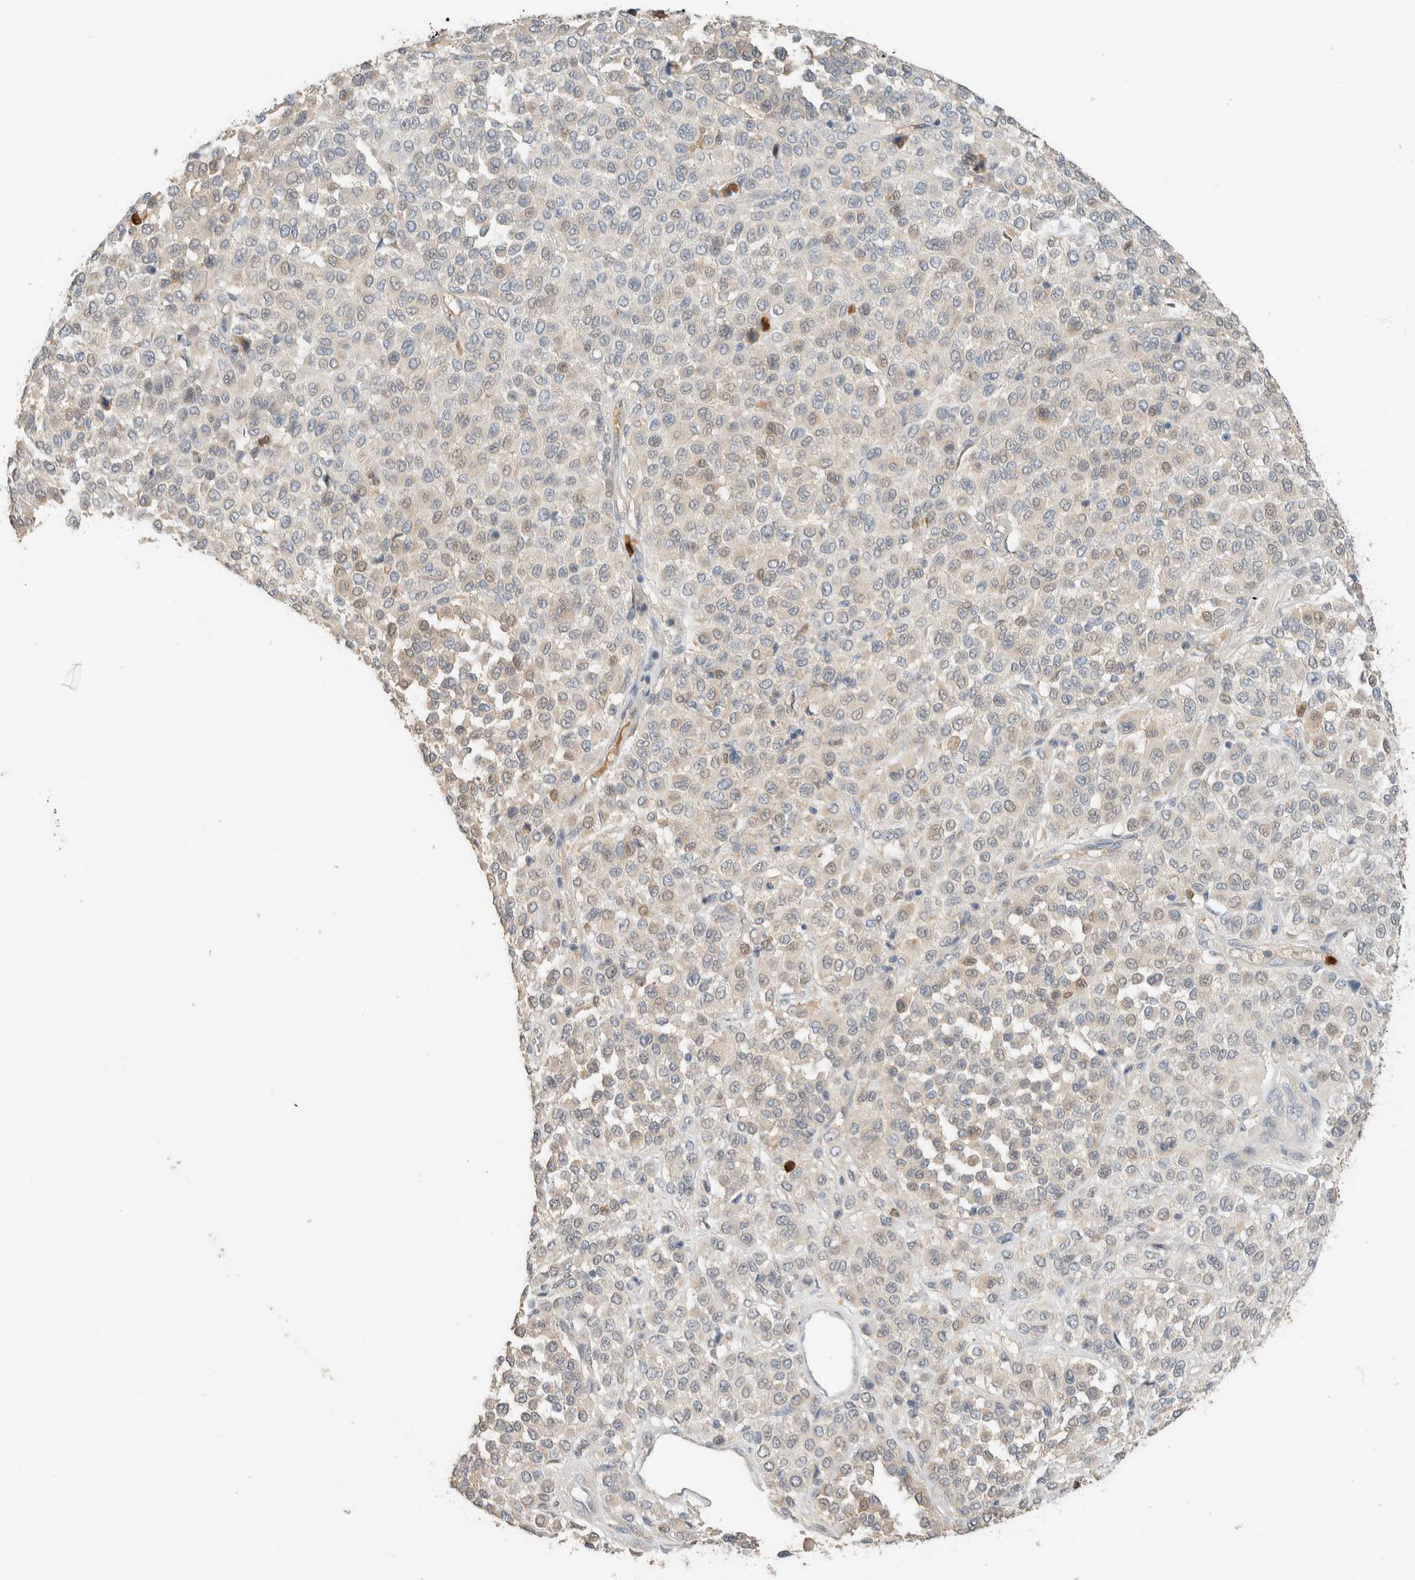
{"staining": {"intensity": "weak", "quantity": "<25%", "location": "nuclear"}, "tissue": "melanoma", "cell_type": "Tumor cells", "image_type": "cancer", "snomed": [{"axis": "morphology", "description": "Malignant melanoma, Metastatic site"}, {"axis": "topography", "description": "Pancreas"}], "caption": "The IHC photomicrograph has no significant positivity in tumor cells of malignant melanoma (metastatic site) tissue.", "gene": "SETD4", "patient": {"sex": "female", "age": 30}}